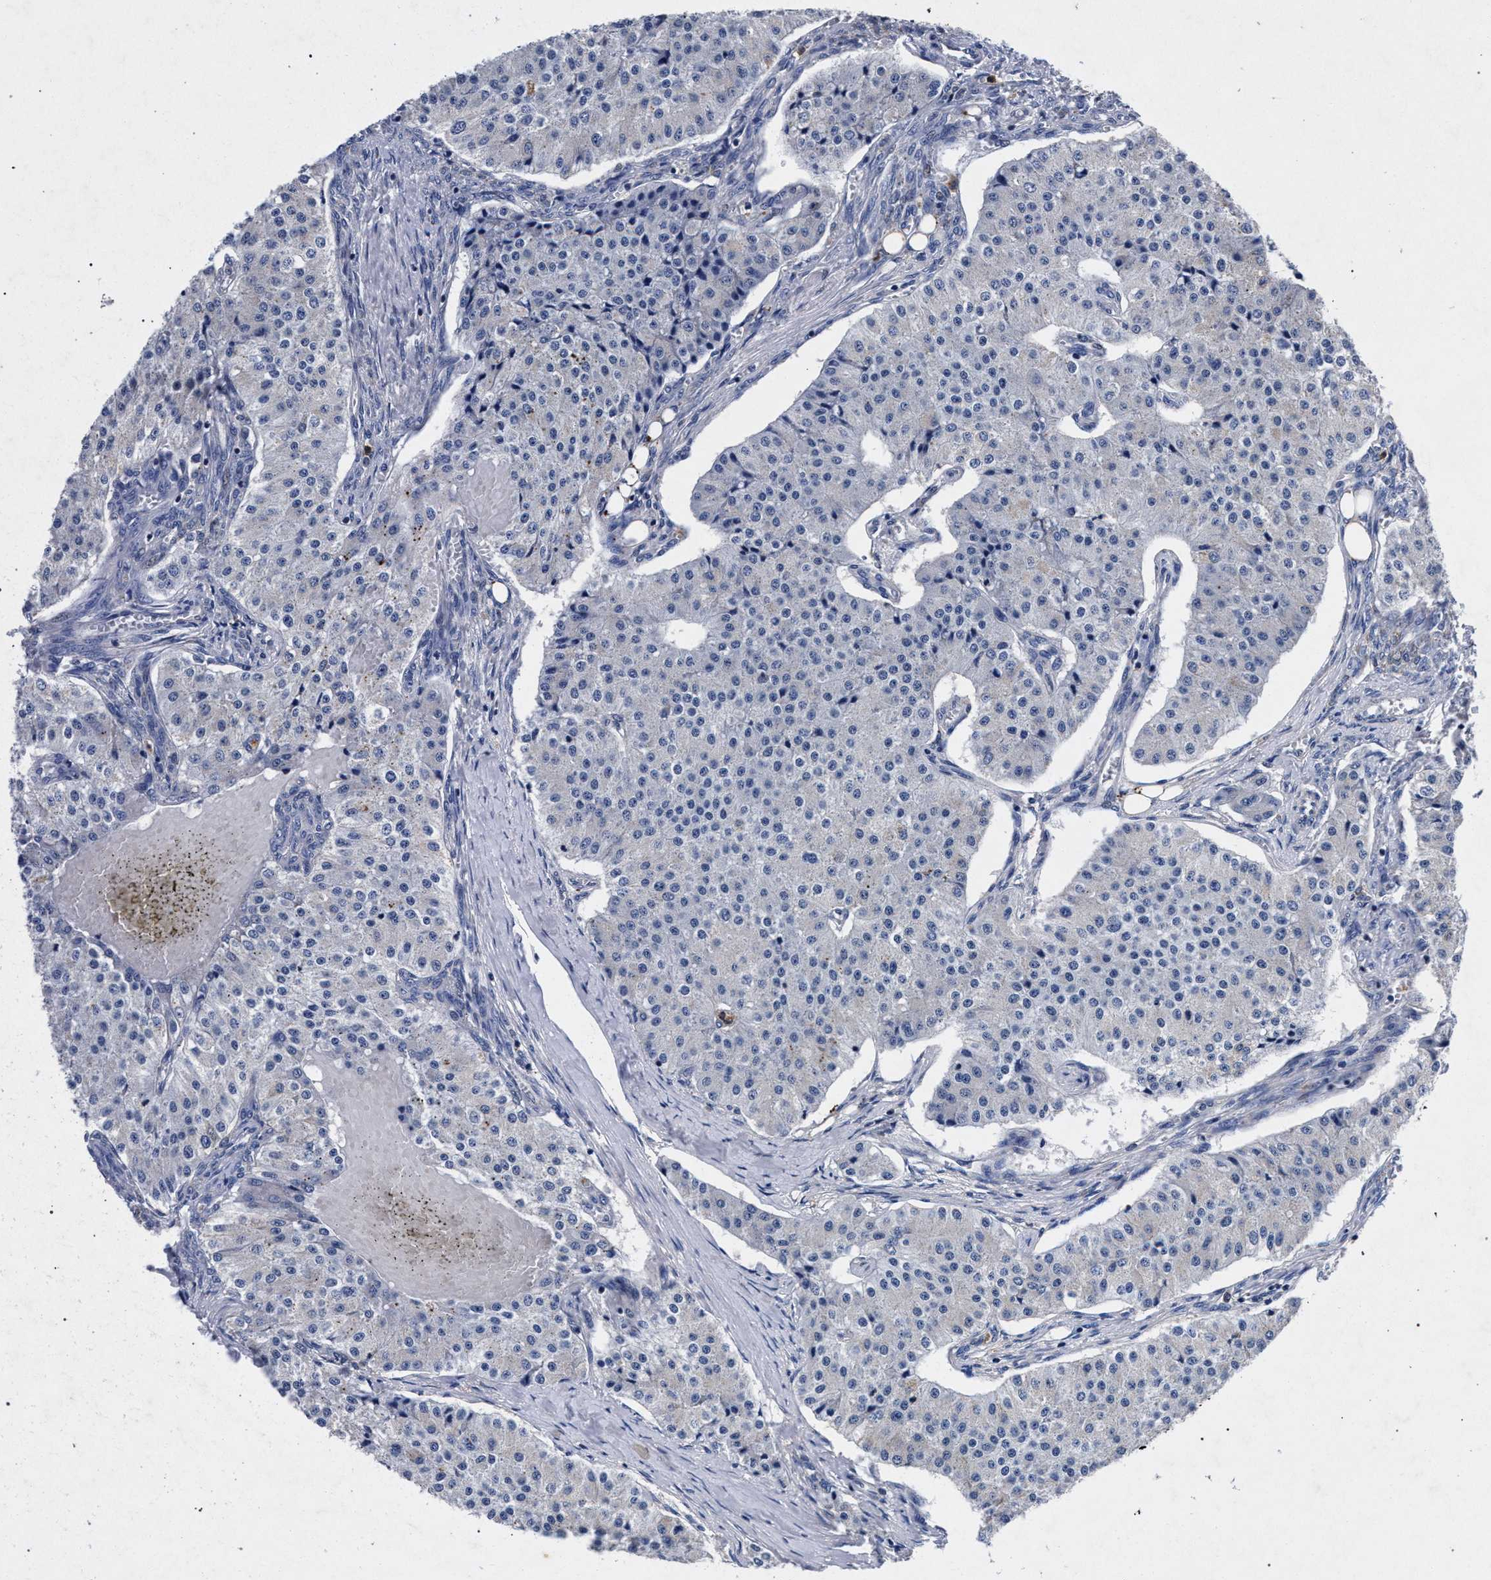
{"staining": {"intensity": "negative", "quantity": "none", "location": "none"}, "tissue": "carcinoid", "cell_type": "Tumor cells", "image_type": "cancer", "snomed": [{"axis": "morphology", "description": "Carcinoid, malignant, NOS"}, {"axis": "topography", "description": "Colon"}], "caption": "The IHC photomicrograph has no significant positivity in tumor cells of malignant carcinoid tissue. Nuclei are stained in blue.", "gene": "HSD17B14", "patient": {"sex": "female", "age": 52}}